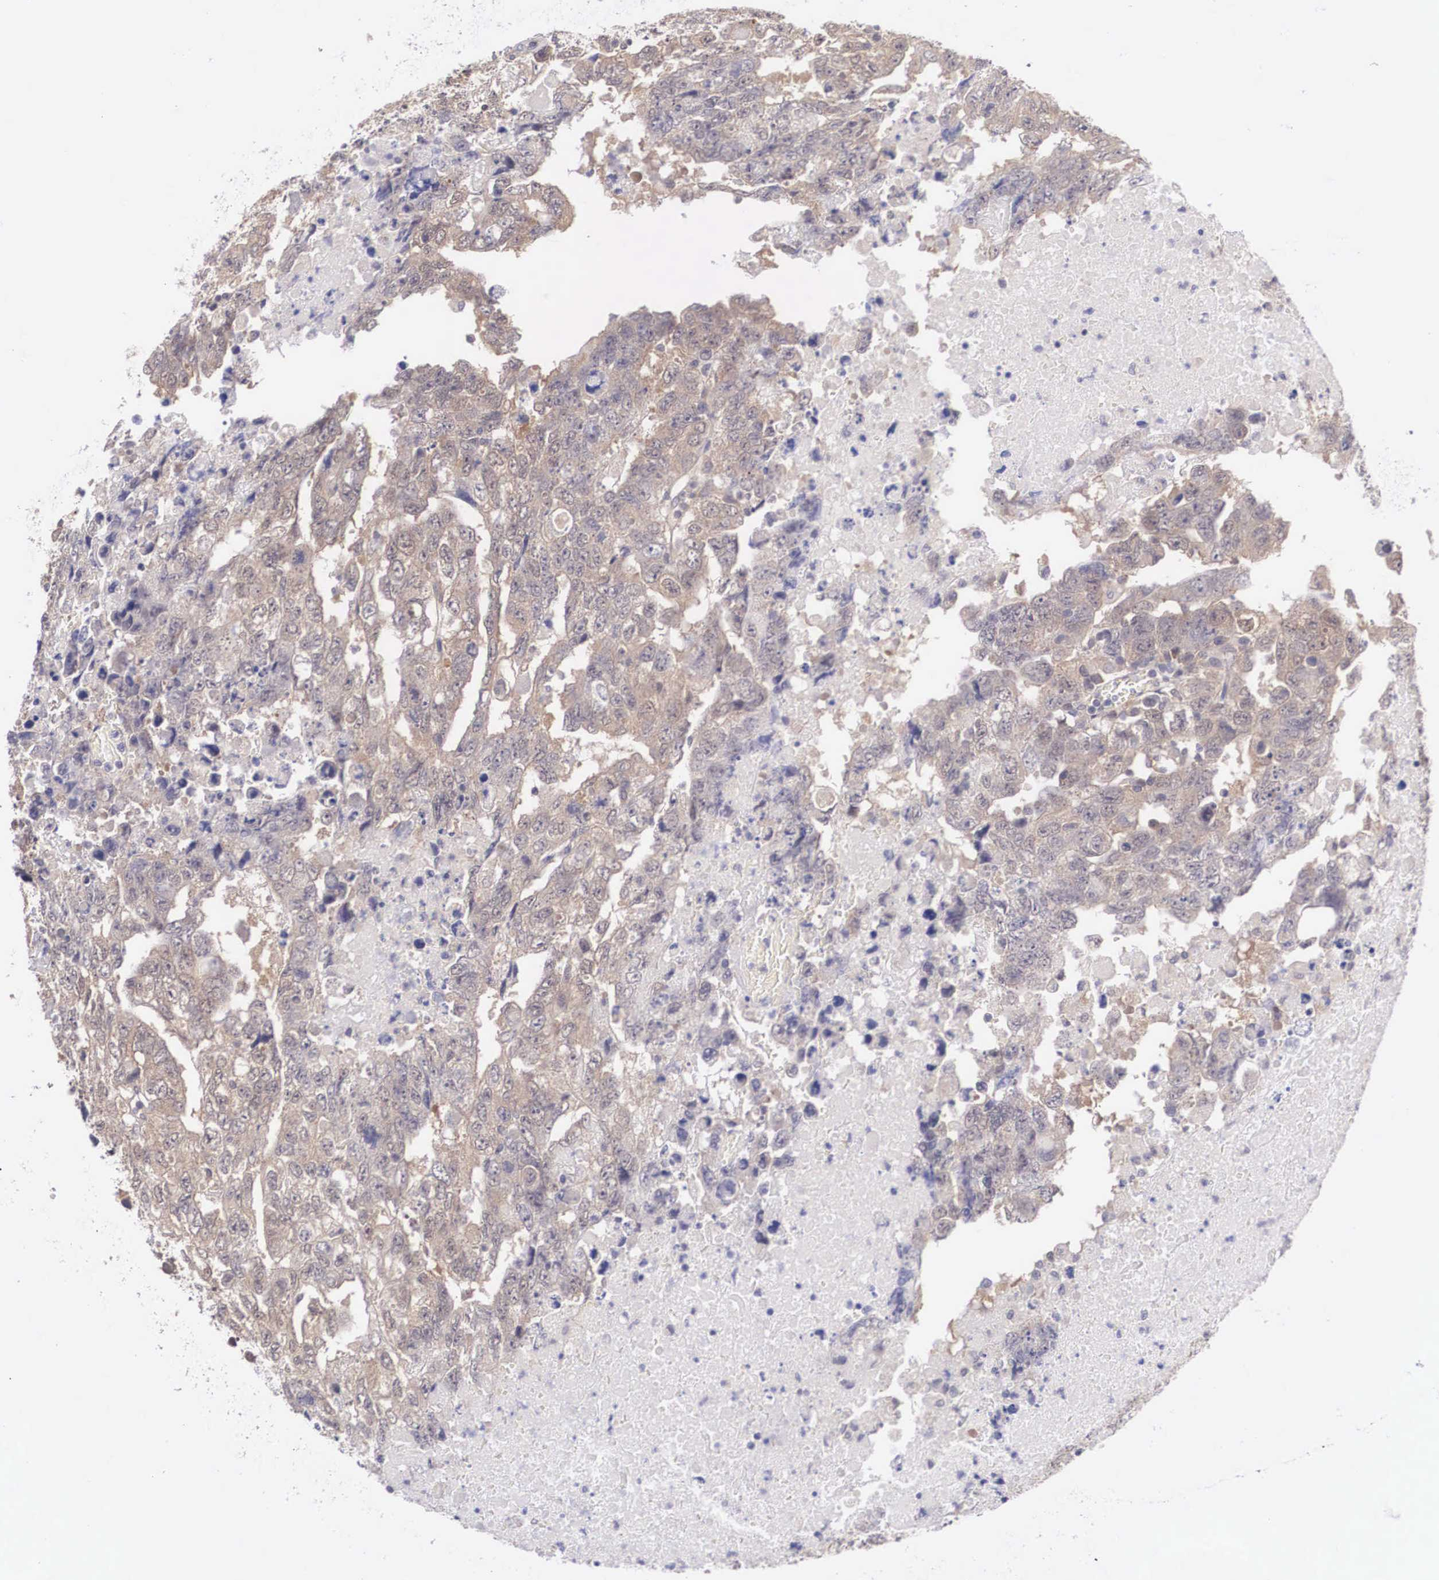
{"staining": {"intensity": "weak", "quantity": "25%-75%", "location": "cytoplasmic/membranous"}, "tissue": "testis cancer", "cell_type": "Tumor cells", "image_type": "cancer", "snomed": [{"axis": "morphology", "description": "Carcinoma, Embryonal, NOS"}, {"axis": "topography", "description": "Testis"}], "caption": "Human testis cancer stained with a protein marker exhibits weak staining in tumor cells.", "gene": "IGBP1", "patient": {"sex": "male", "age": 36}}